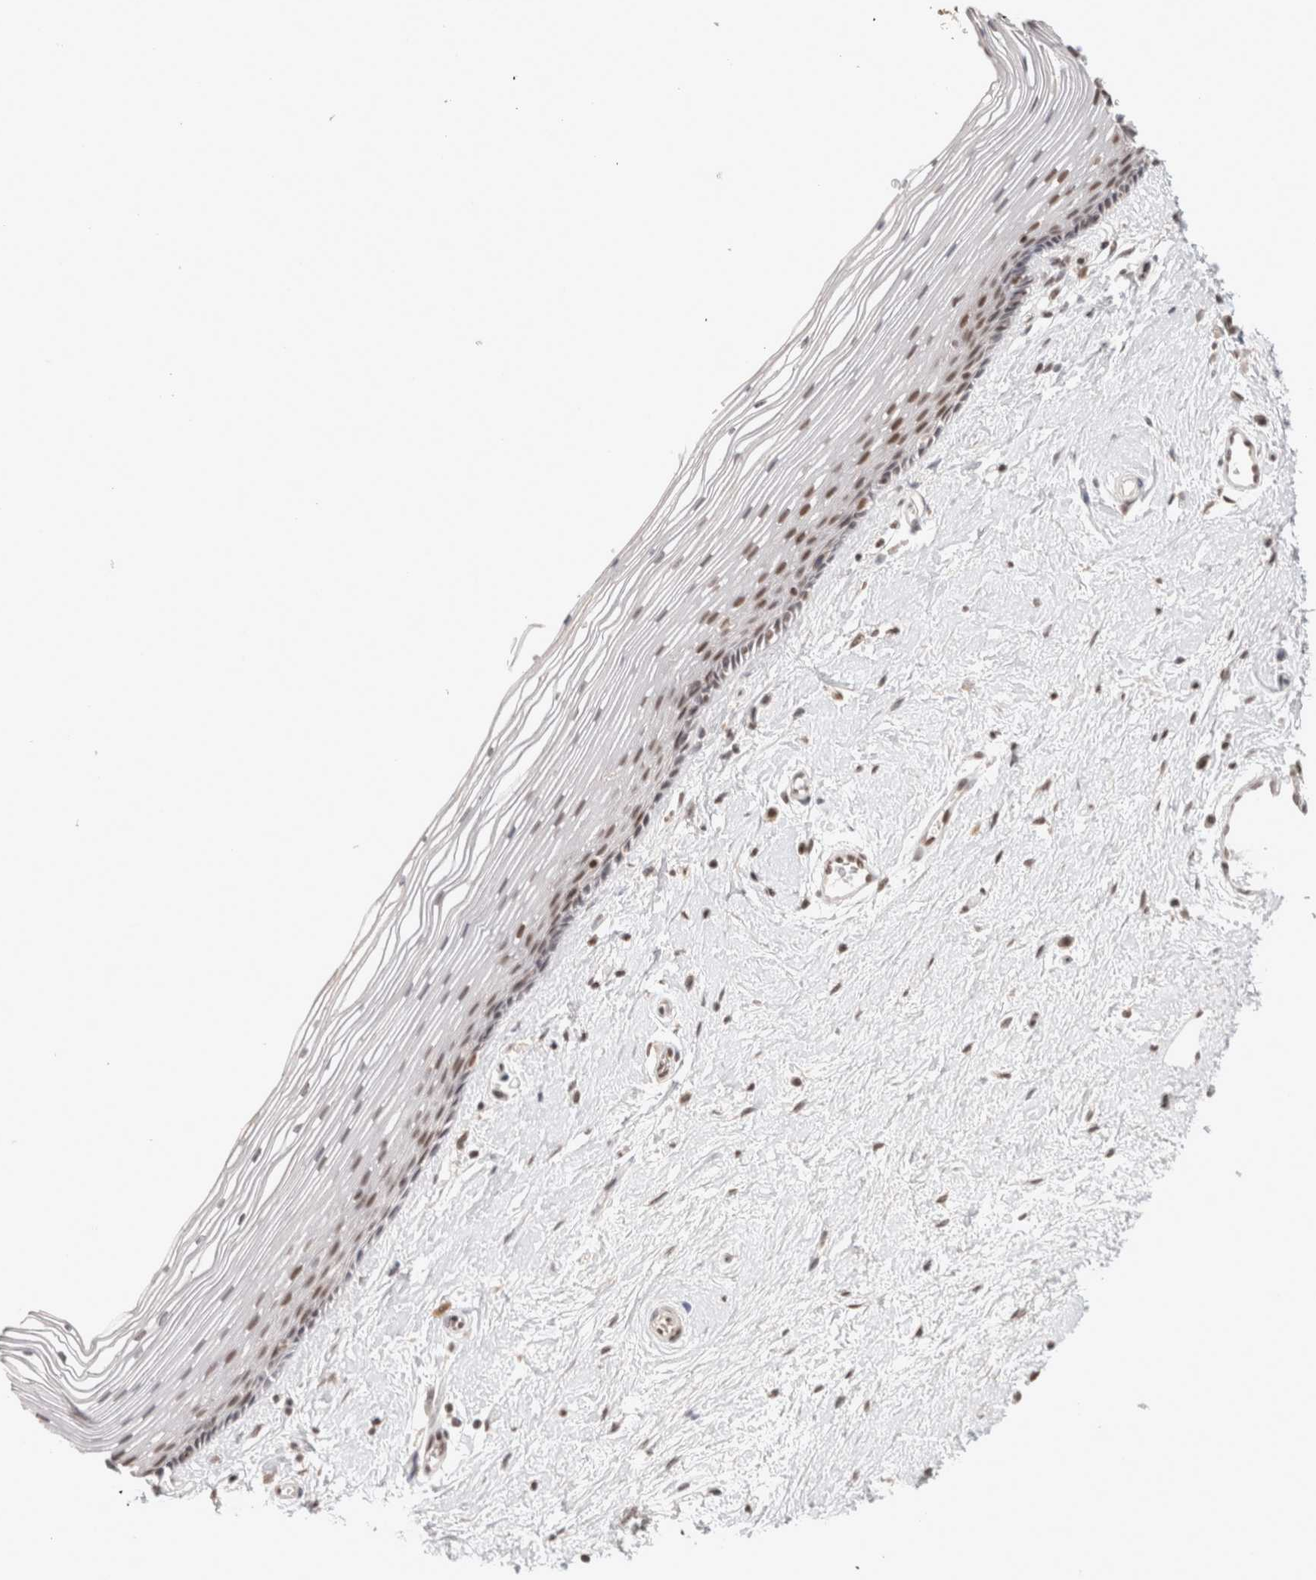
{"staining": {"intensity": "moderate", "quantity": "25%-75%", "location": "nuclear"}, "tissue": "vagina", "cell_type": "Squamous epithelial cells", "image_type": "normal", "snomed": [{"axis": "morphology", "description": "Normal tissue, NOS"}, {"axis": "topography", "description": "Vagina"}], "caption": "Brown immunohistochemical staining in benign vagina demonstrates moderate nuclear staining in about 25%-75% of squamous epithelial cells.", "gene": "ZNF830", "patient": {"sex": "female", "age": 46}}